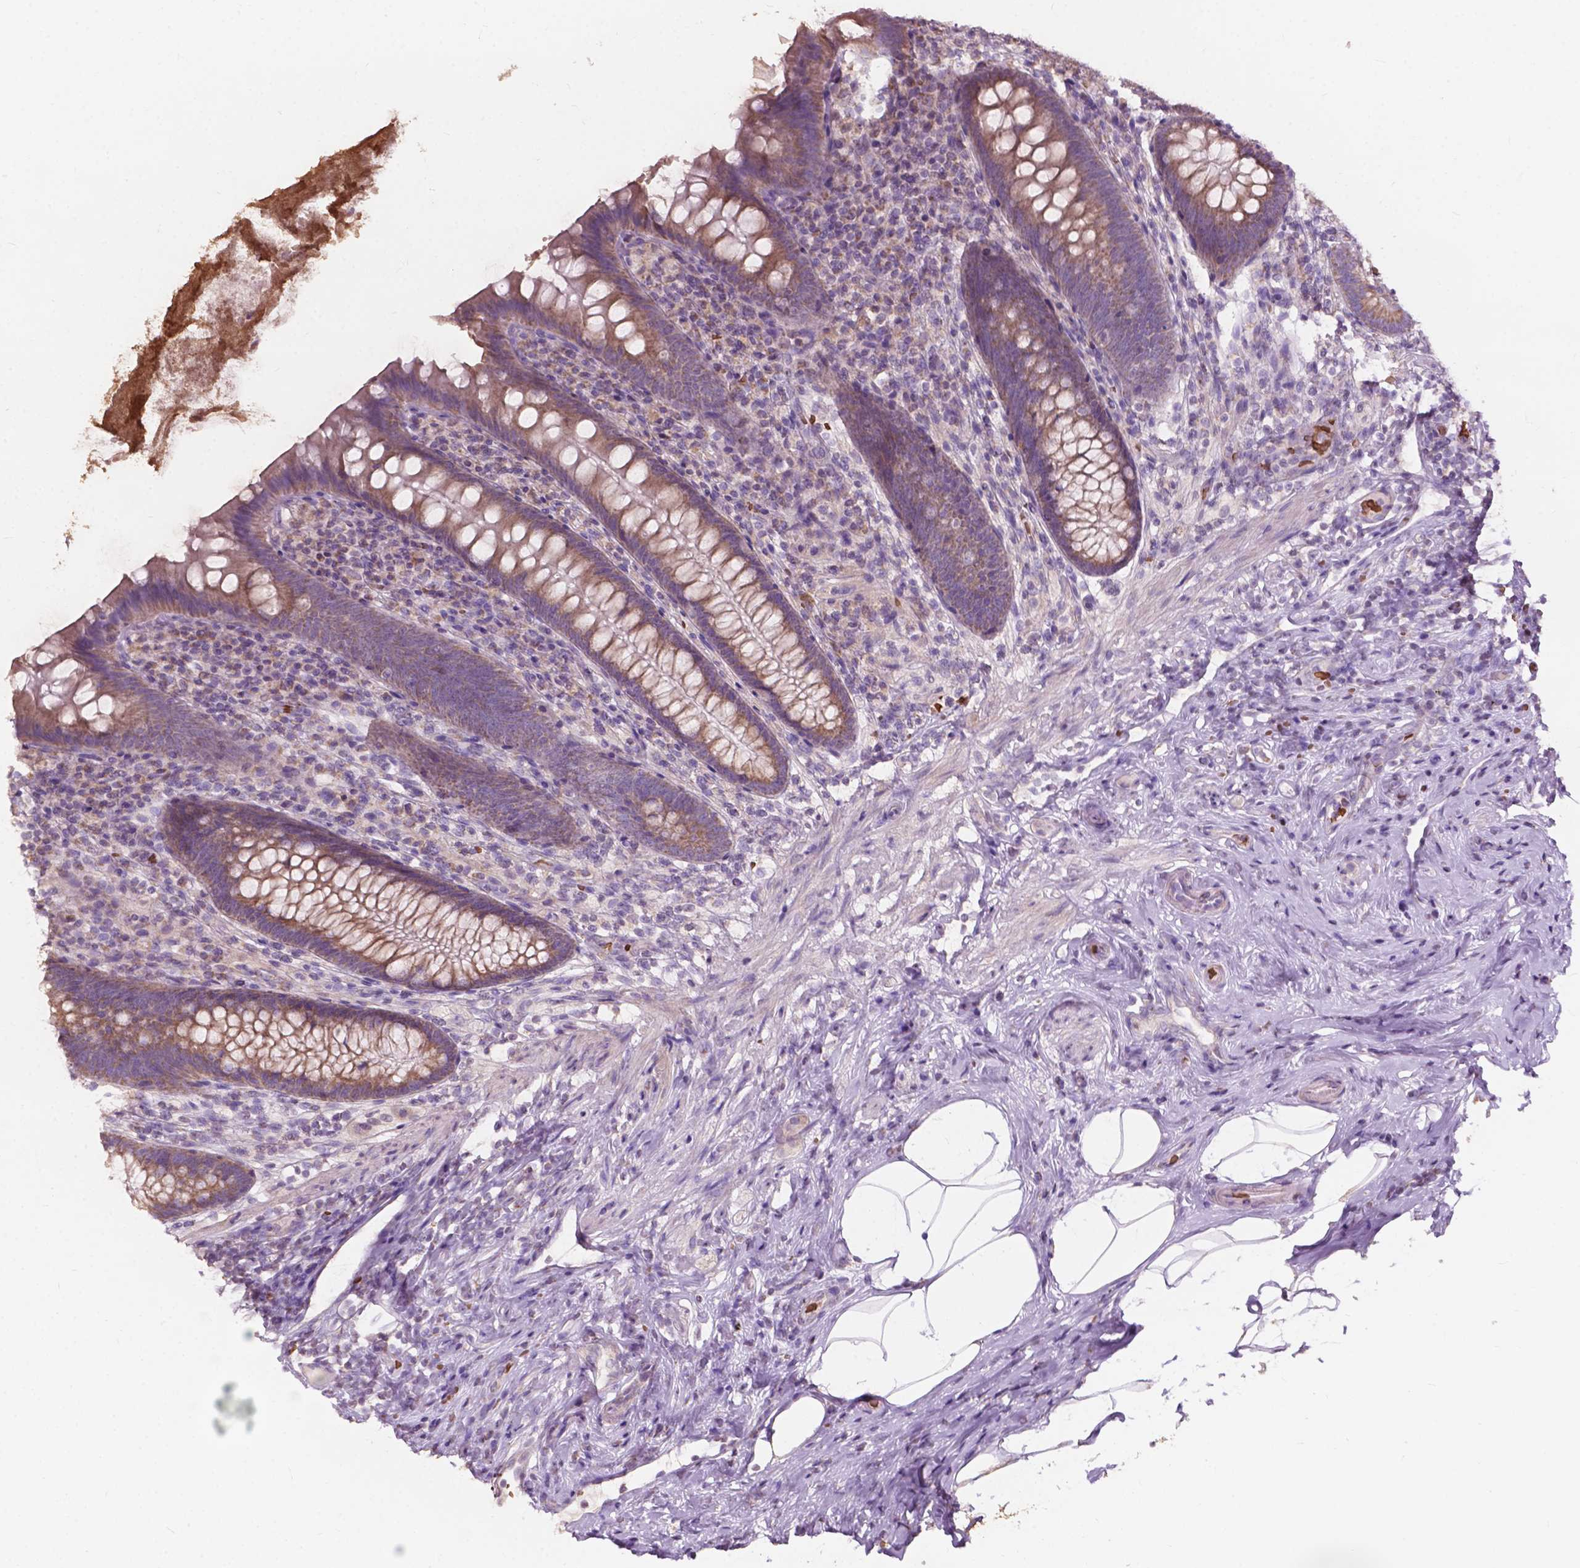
{"staining": {"intensity": "moderate", "quantity": "25%-75%", "location": "cytoplasmic/membranous"}, "tissue": "appendix", "cell_type": "Glandular cells", "image_type": "normal", "snomed": [{"axis": "morphology", "description": "Normal tissue, NOS"}, {"axis": "topography", "description": "Appendix"}], "caption": "Protein staining of normal appendix displays moderate cytoplasmic/membranous staining in approximately 25%-75% of glandular cells.", "gene": "NDUFS1", "patient": {"sex": "male", "age": 47}}